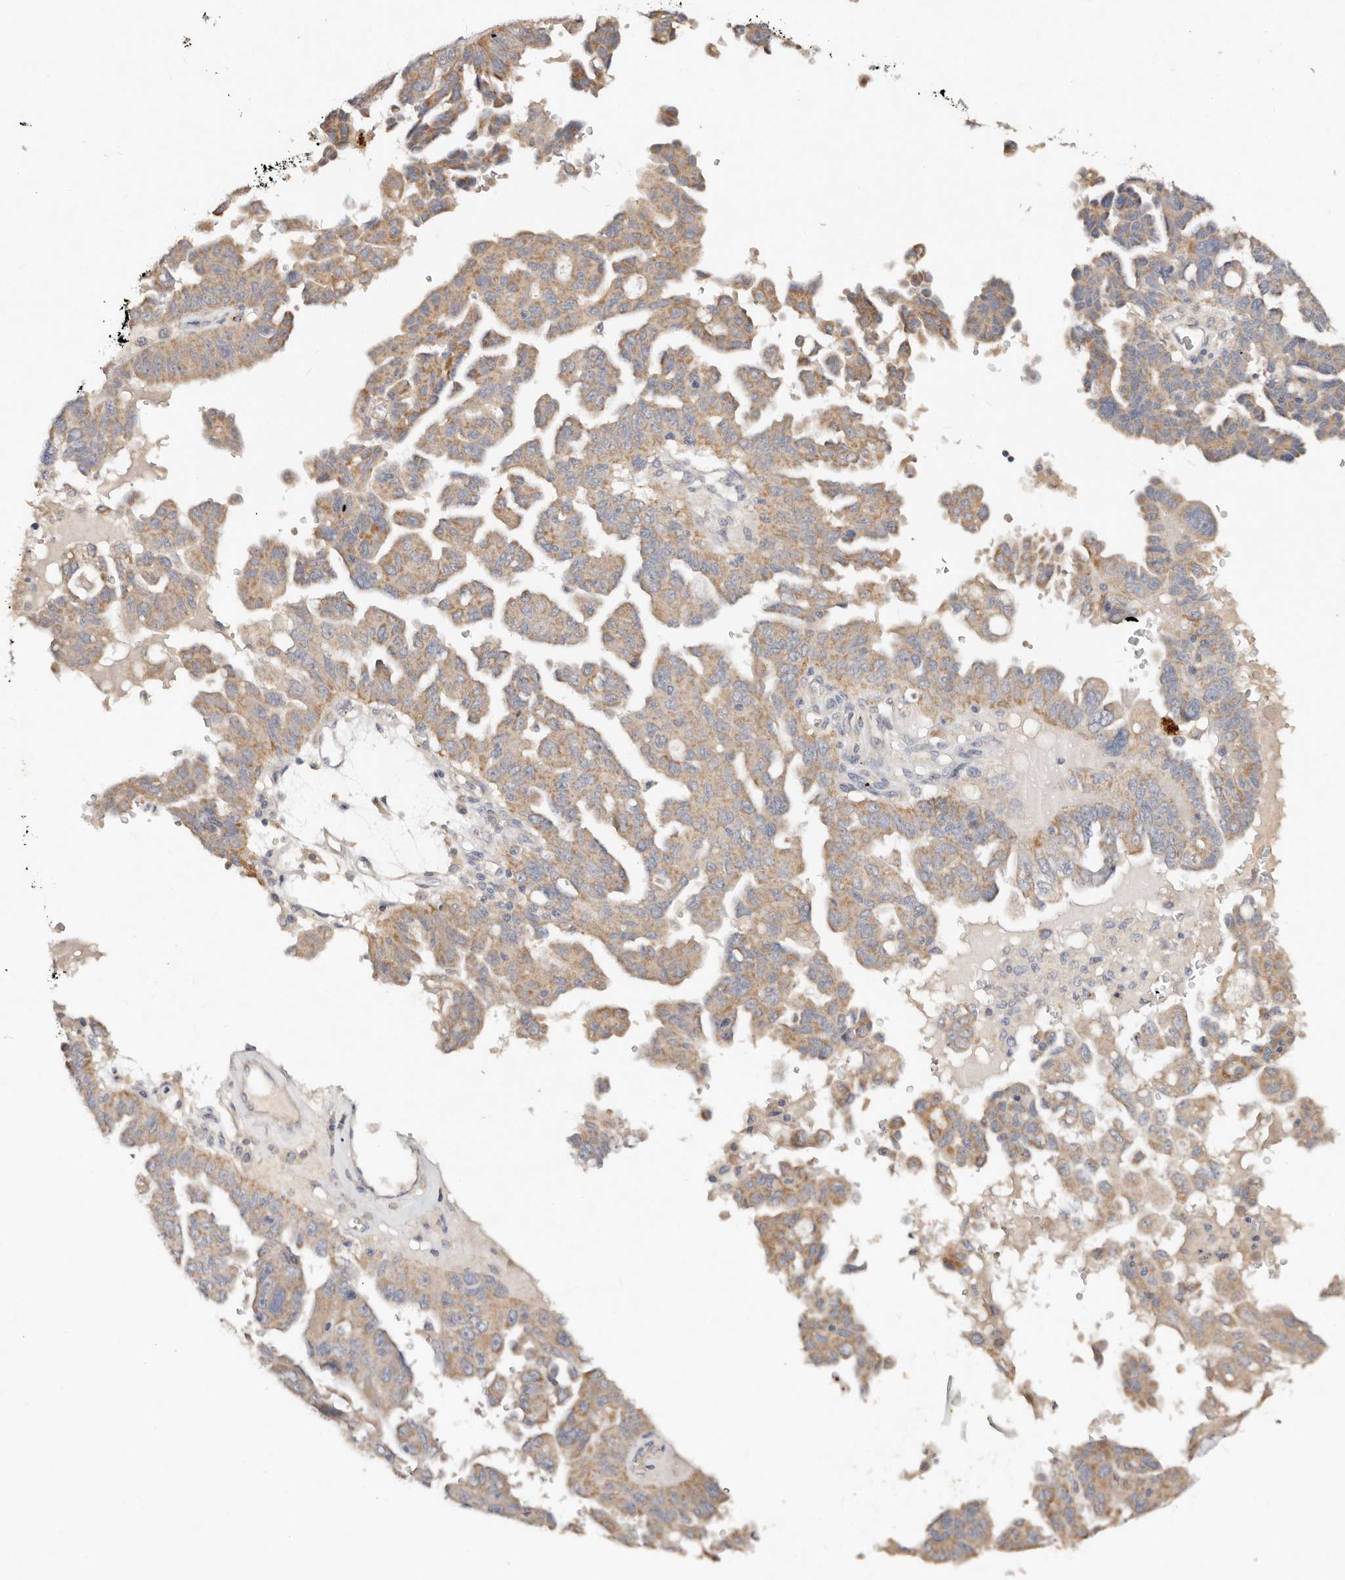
{"staining": {"intensity": "moderate", "quantity": "25%-75%", "location": "cytoplasmic/membranous"}, "tissue": "ovarian cancer", "cell_type": "Tumor cells", "image_type": "cancer", "snomed": [{"axis": "morphology", "description": "Carcinoma, endometroid"}, {"axis": "topography", "description": "Ovary"}], "caption": "Moderate cytoplasmic/membranous protein staining is identified in approximately 25%-75% of tumor cells in endometroid carcinoma (ovarian).", "gene": "VIPAS39", "patient": {"sex": "female", "age": 62}}